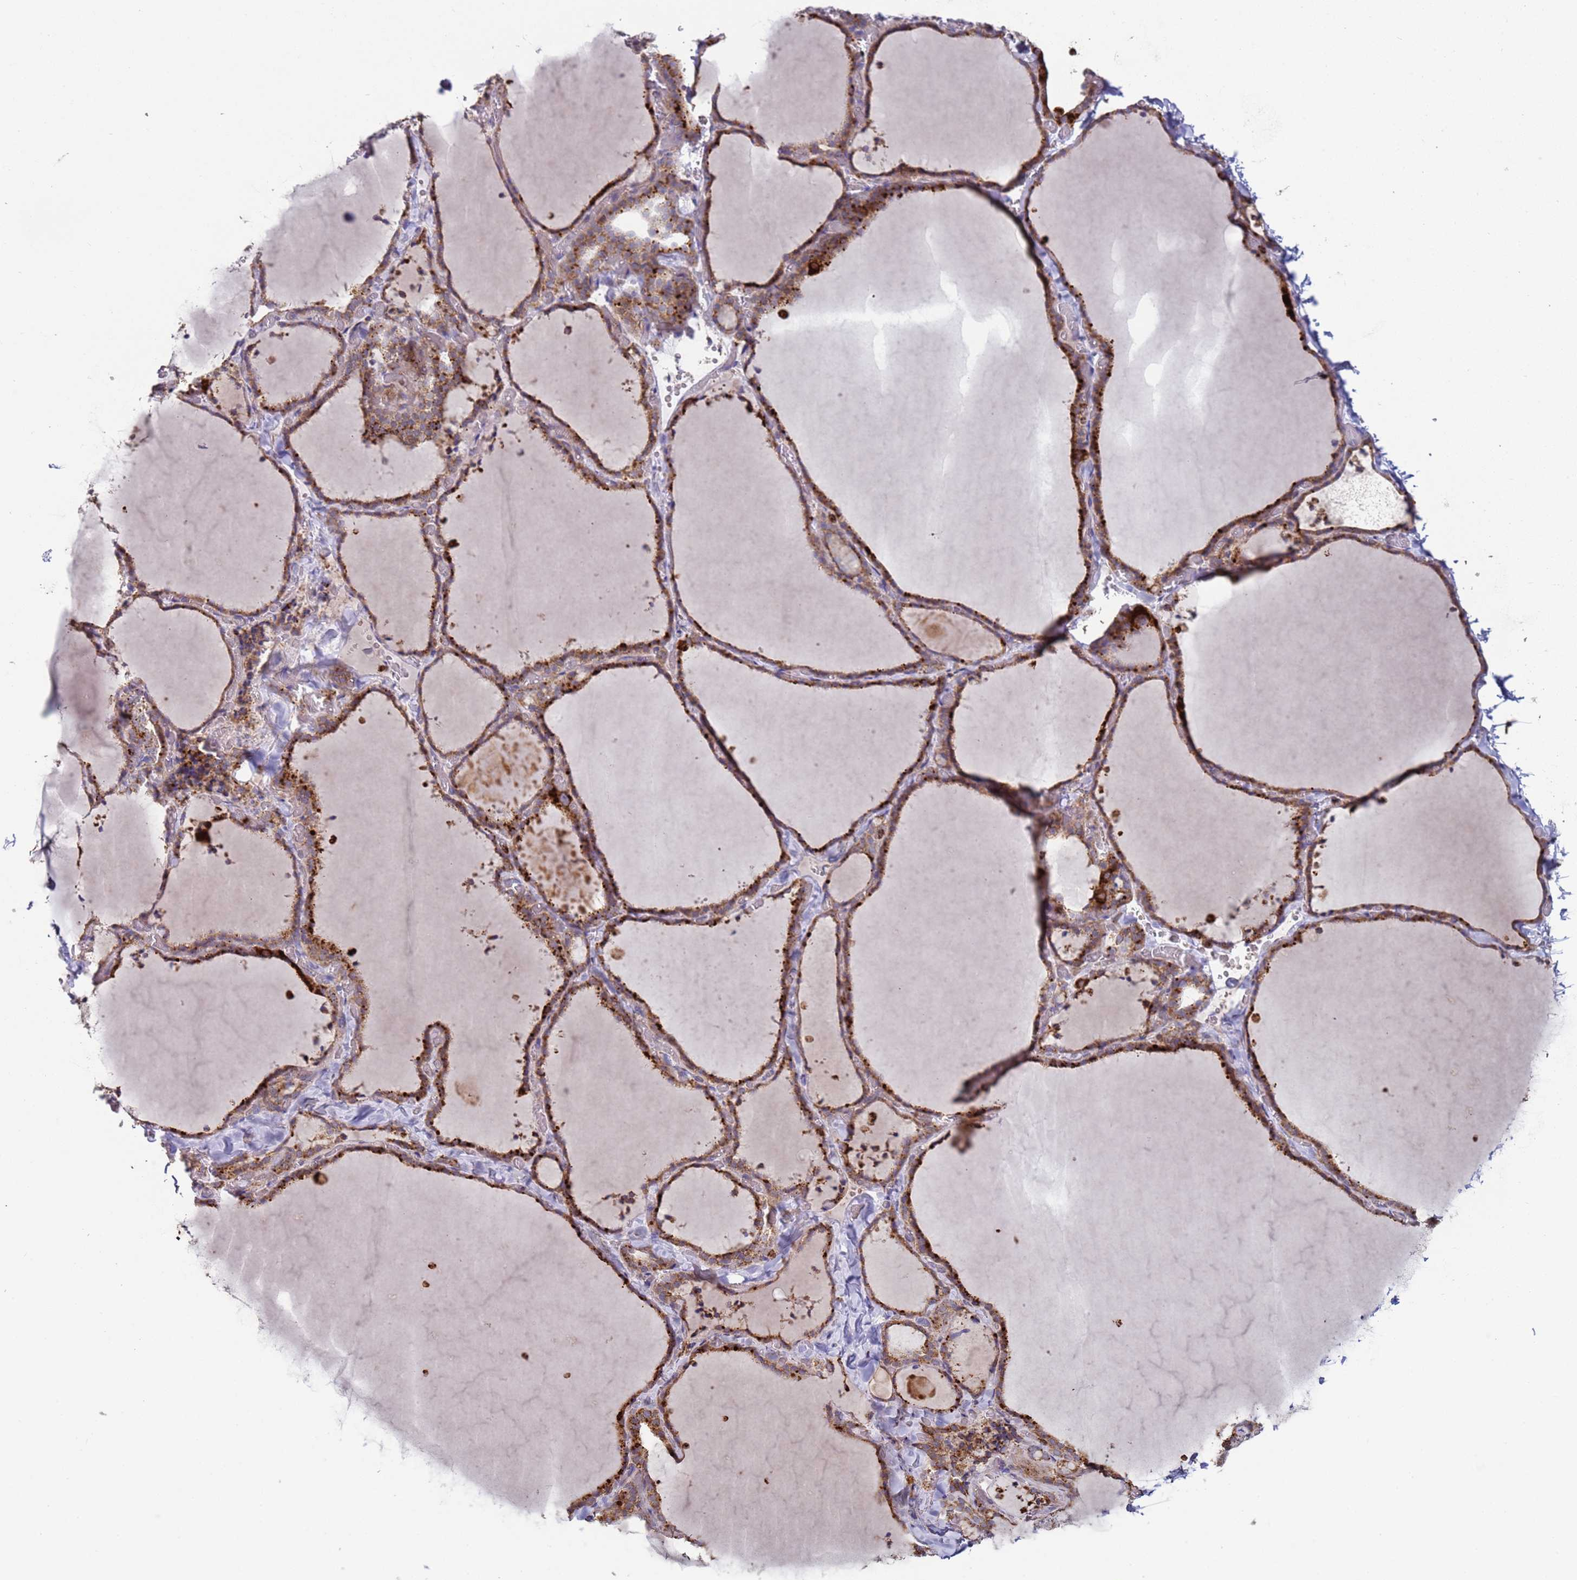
{"staining": {"intensity": "strong", "quantity": ">75%", "location": "cytoplasmic/membranous"}, "tissue": "thyroid gland", "cell_type": "Glandular cells", "image_type": "normal", "snomed": [{"axis": "morphology", "description": "Normal tissue, NOS"}, {"axis": "topography", "description": "Thyroid gland"}], "caption": "DAB (3,3'-diaminobenzidine) immunohistochemical staining of unremarkable thyroid gland demonstrates strong cytoplasmic/membranous protein staining in approximately >75% of glandular cells. (DAB = brown stain, brightfield microscopy at high magnification).", "gene": "FBXO33", "patient": {"sex": "female", "age": 22}}